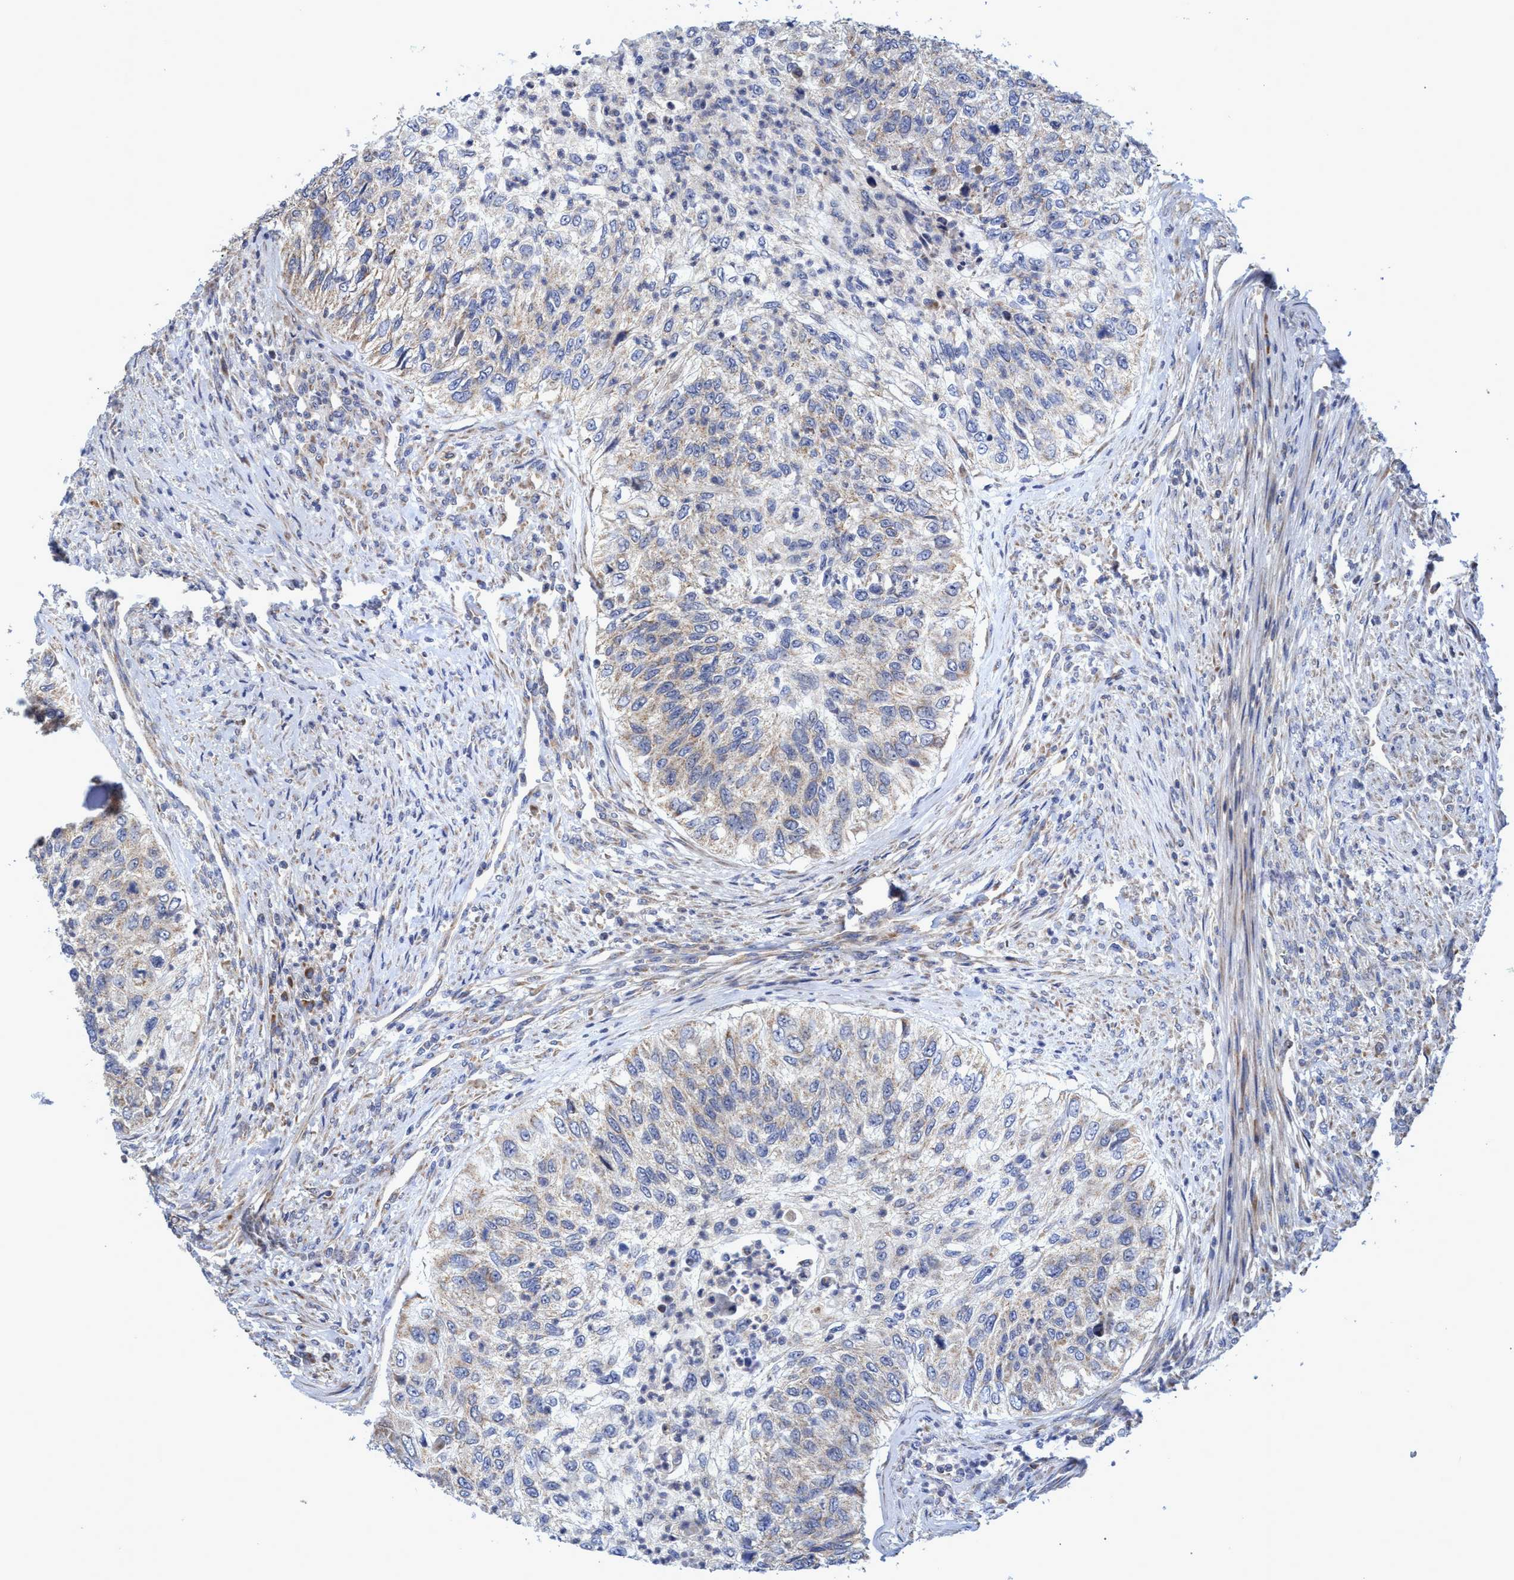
{"staining": {"intensity": "weak", "quantity": "<25%", "location": "cytoplasmic/membranous"}, "tissue": "urothelial cancer", "cell_type": "Tumor cells", "image_type": "cancer", "snomed": [{"axis": "morphology", "description": "Urothelial carcinoma, High grade"}, {"axis": "topography", "description": "Urinary bladder"}], "caption": "The immunohistochemistry histopathology image has no significant staining in tumor cells of urothelial cancer tissue.", "gene": "NAT16", "patient": {"sex": "female", "age": 60}}